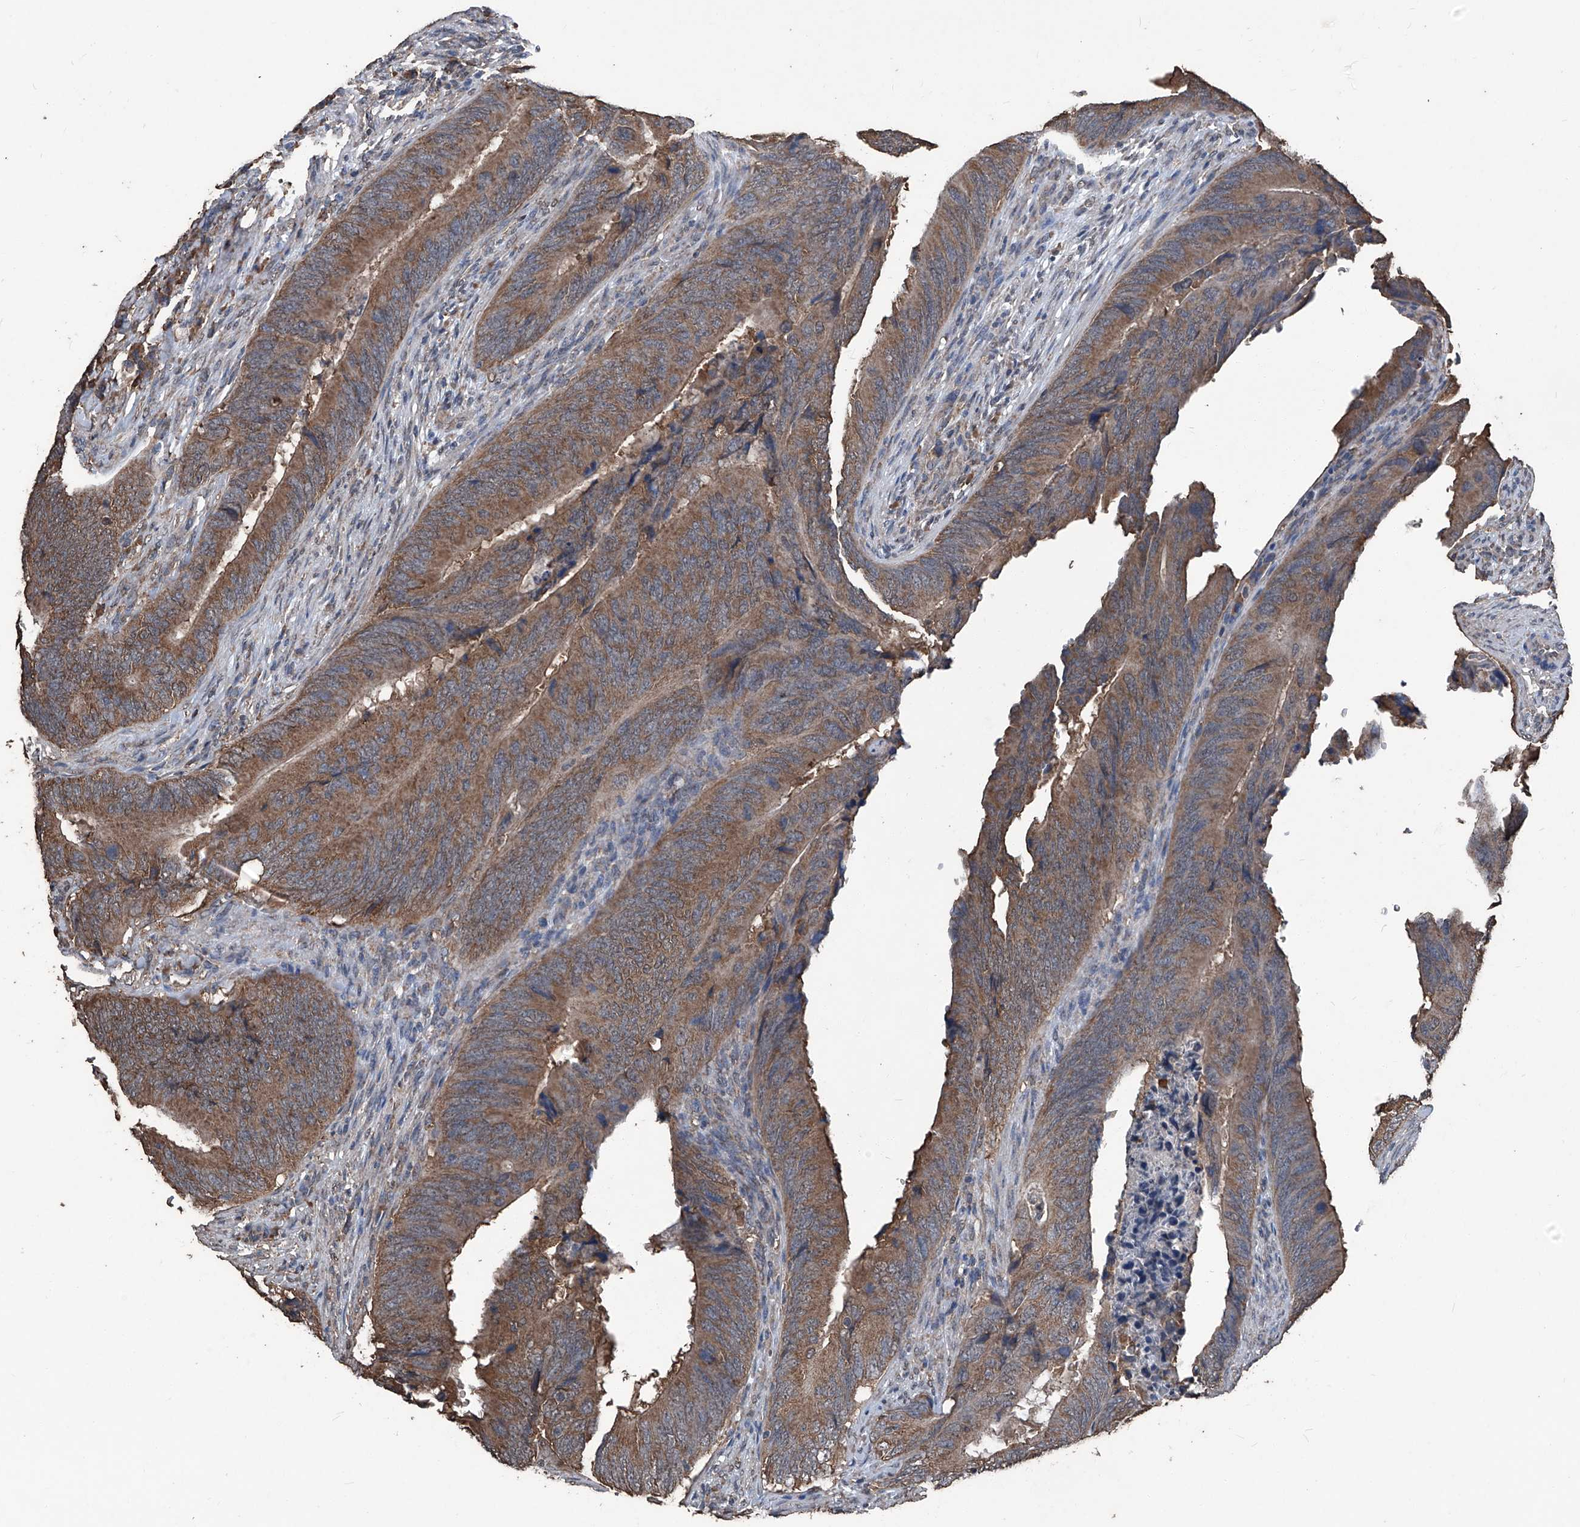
{"staining": {"intensity": "moderate", "quantity": ">75%", "location": "cytoplasmic/membranous"}, "tissue": "colorectal cancer", "cell_type": "Tumor cells", "image_type": "cancer", "snomed": [{"axis": "morphology", "description": "Normal tissue, NOS"}, {"axis": "morphology", "description": "Adenocarcinoma, NOS"}, {"axis": "topography", "description": "Colon"}], "caption": "IHC image of colorectal cancer stained for a protein (brown), which displays medium levels of moderate cytoplasmic/membranous positivity in approximately >75% of tumor cells.", "gene": "STARD7", "patient": {"sex": "male", "age": 56}}